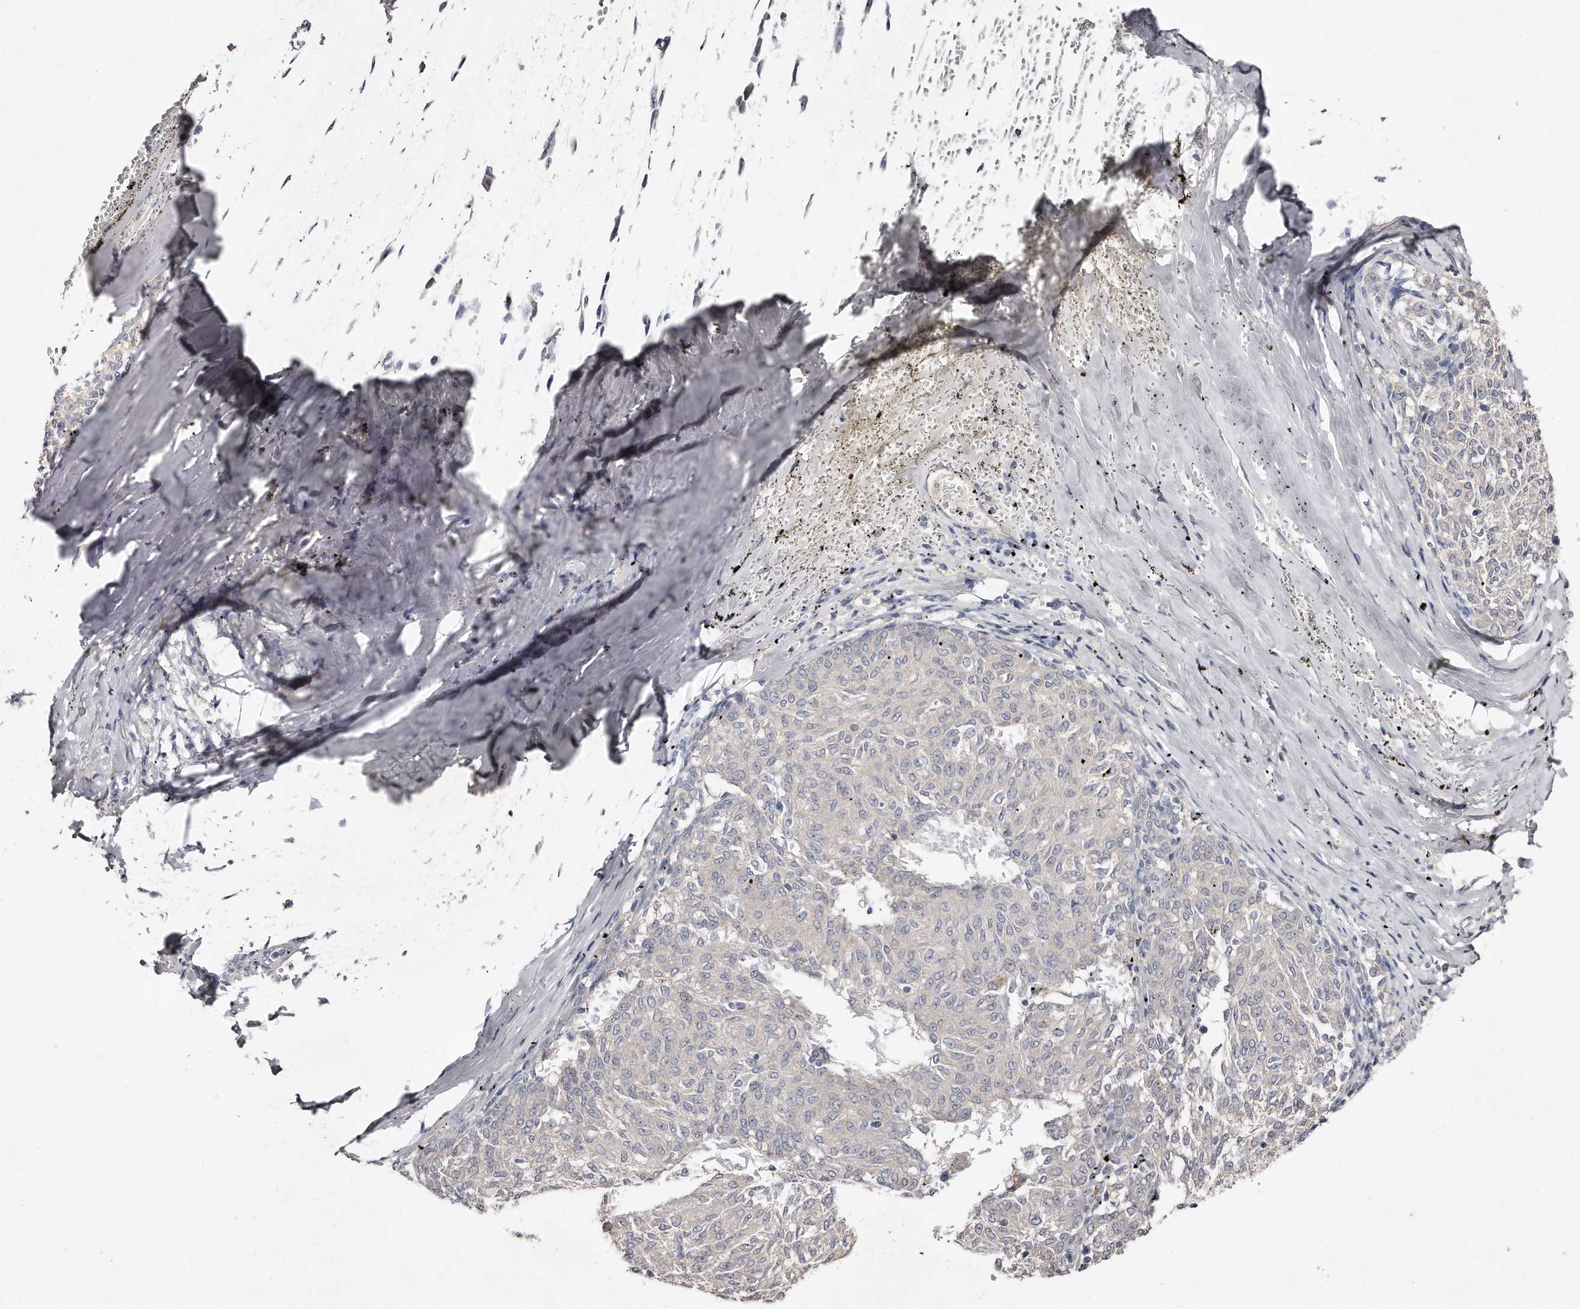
{"staining": {"intensity": "negative", "quantity": "none", "location": "none"}, "tissue": "melanoma", "cell_type": "Tumor cells", "image_type": "cancer", "snomed": [{"axis": "morphology", "description": "Malignant melanoma, NOS"}, {"axis": "topography", "description": "Skin"}], "caption": "Tumor cells are negative for brown protein staining in malignant melanoma.", "gene": "LMOD1", "patient": {"sex": "female", "age": 72}}